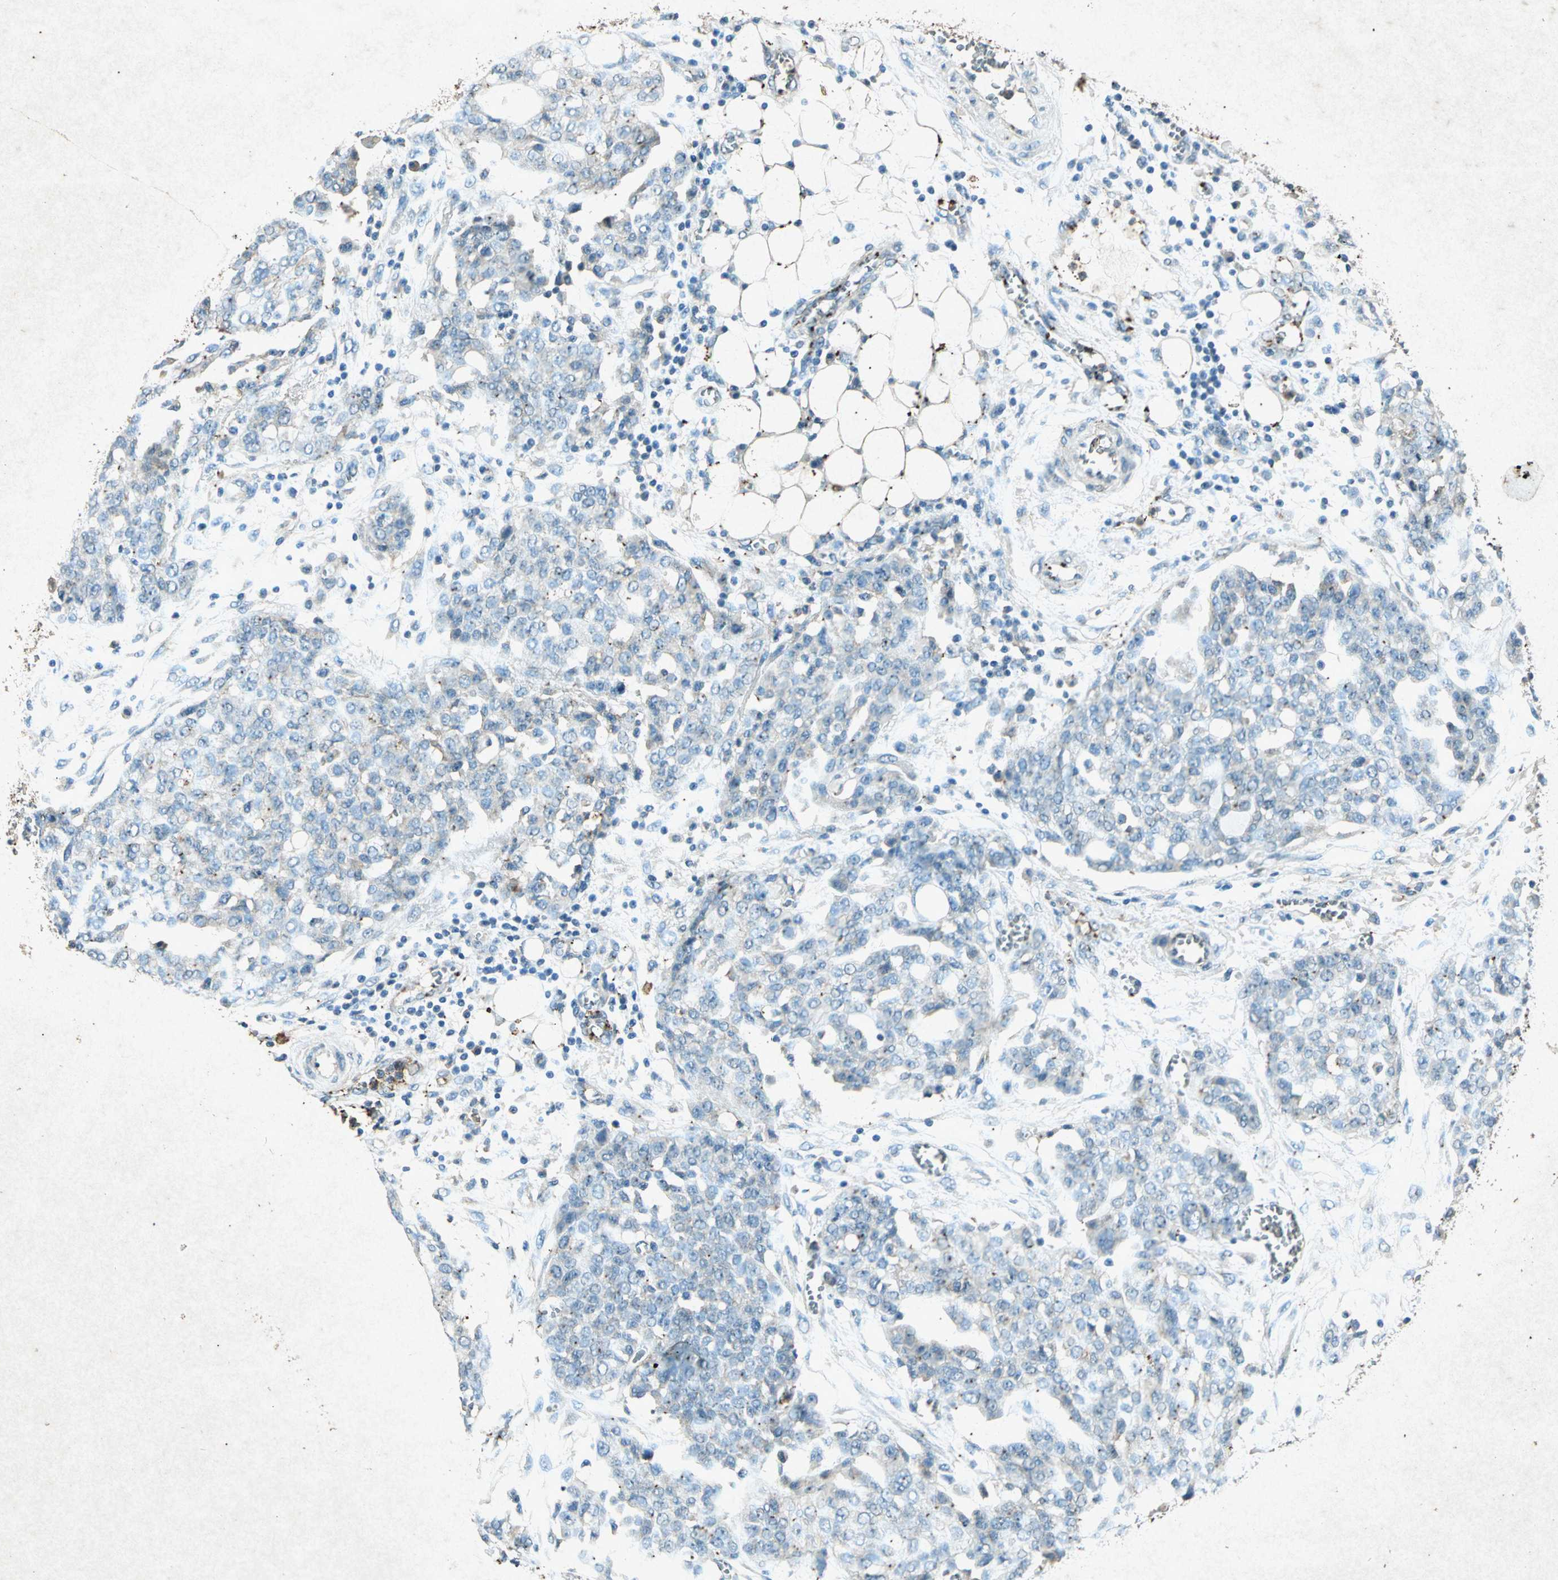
{"staining": {"intensity": "moderate", "quantity": "<25%", "location": "cytoplasmic/membranous"}, "tissue": "ovarian cancer", "cell_type": "Tumor cells", "image_type": "cancer", "snomed": [{"axis": "morphology", "description": "Cystadenocarcinoma, serous, NOS"}, {"axis": "topography", "description": "Soft tissue"}, {"axis": "topography", "description": "Ovary"}], "caption": "Moderate cytoplasmic/membranous protein expression is seen in about <25% of tumor cells in serous cystadenocarcinoma (ovarian).", "gene": "PSEN1", "patient": {"sex": "female", "age": 57}}